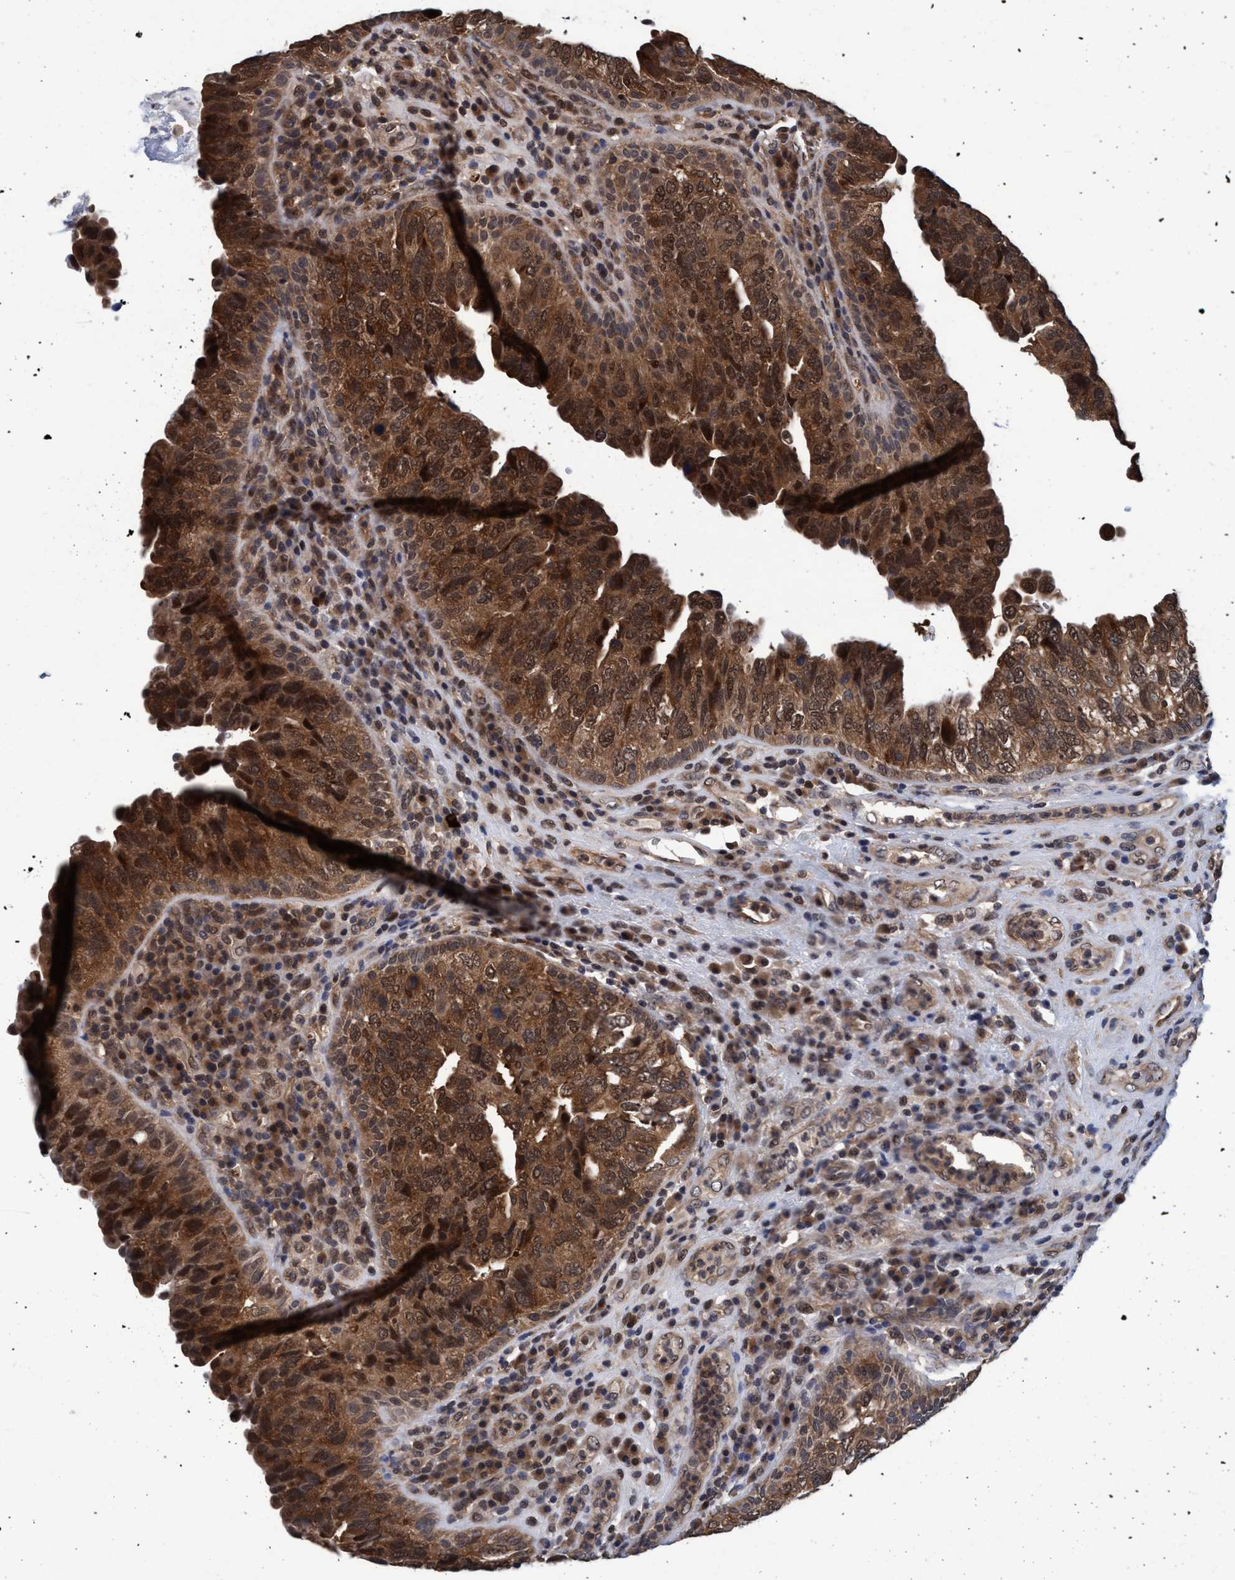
{"staining": {"intensity": "strong", "quantity": ">75%", "location": "cytoplasmic/membranous,nuclear"}, "tissue": "urothelial cancer", "cell_type": "Tumor cells", "image_type": "cancer", "snomed": [{"axis": "morphology", "description": "Urothelial carcinoma, High grade"}, {"axis": "topography", "description": "Urinary bladder"}], "caption": "Urothelial cancer stained with a protein marker reveals strong staining in tumor cells.", "gene": "PSMD12", "patient": {"sex": "female", "age": 82}}